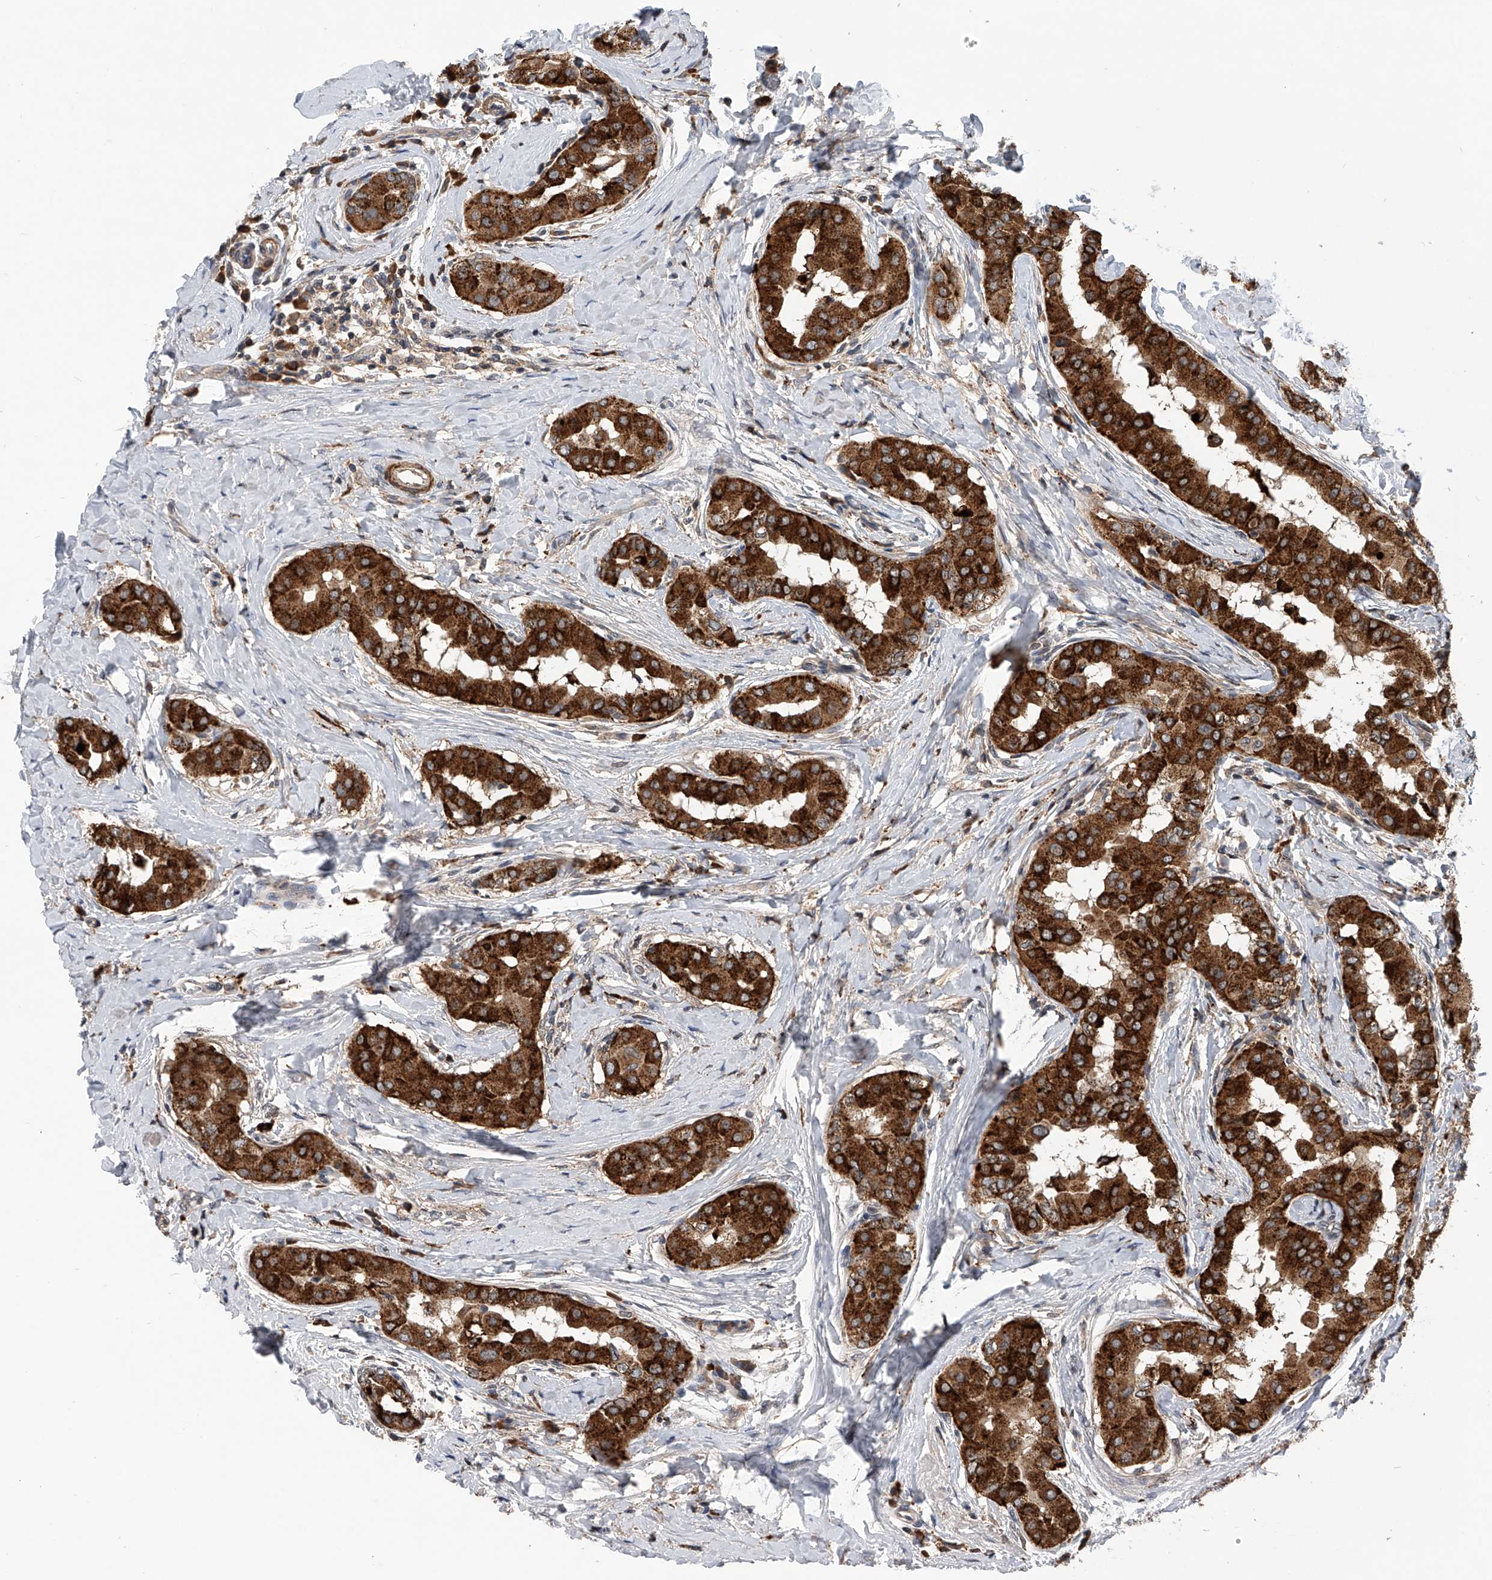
{"staining": {"intensity": "strong", "quantity": ">75%", "location": "cytoplasmic/membranous"}, "tissue": "thyroid cancer", "cell_type": "Tumor cells", "image_type": "cancer", "snomed": [{"axis": "morphology", "description": "Papillary adenocarcinoma, NOS"}, {"axis": "topography", "description": "Thyroid gland"}], "caption": "Thyroid cancer stained with a brown dye demonstrates strong cytoplasmic/membranous positive expression in approximately >75% of tumor cells.", "gene": "SPOCK1", "patient": {"sex": "male", "age": 33}}